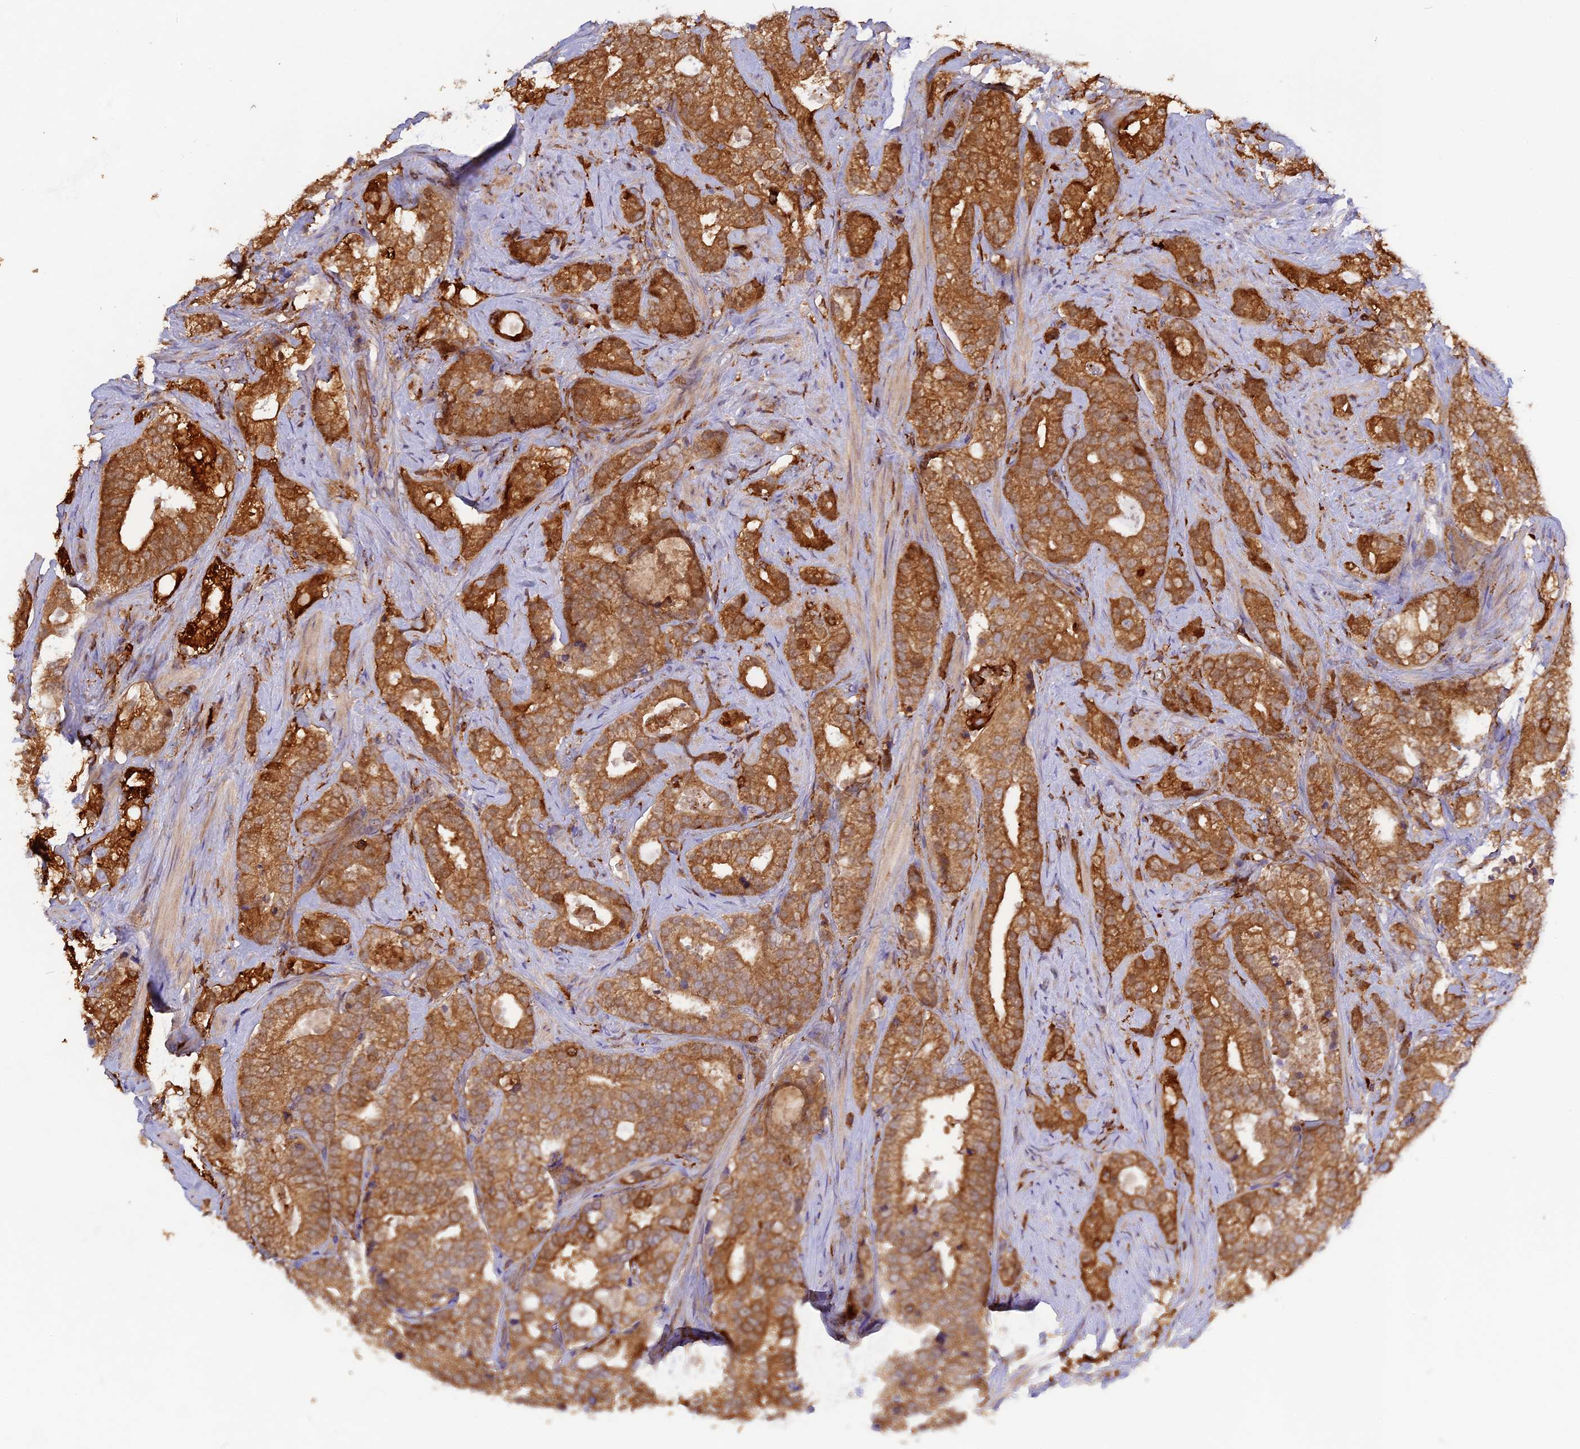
{"staining": {"intensity": "strong", "quantity": ">75%", "location": "cytoplasmic/membranous"}, "tissue": "prostate cancer", "cell_type": "Tumor cells", "image_type": "cancer", "snomed": [{"axis": "morphology", "description": "Adenocarcinoma, High grade"}, {"axis": "topography", "description": "Prostate and seminal vesicle, NOS"}], "caption": "High-grade adenocarcinoma (prostate) stained for a protein (brown) shows strong cytoplasmic/membranous positive staining in about >75% of tumor cells.", "gene": "MYO9B", "patient": {"sex": "male", "age": 67}}